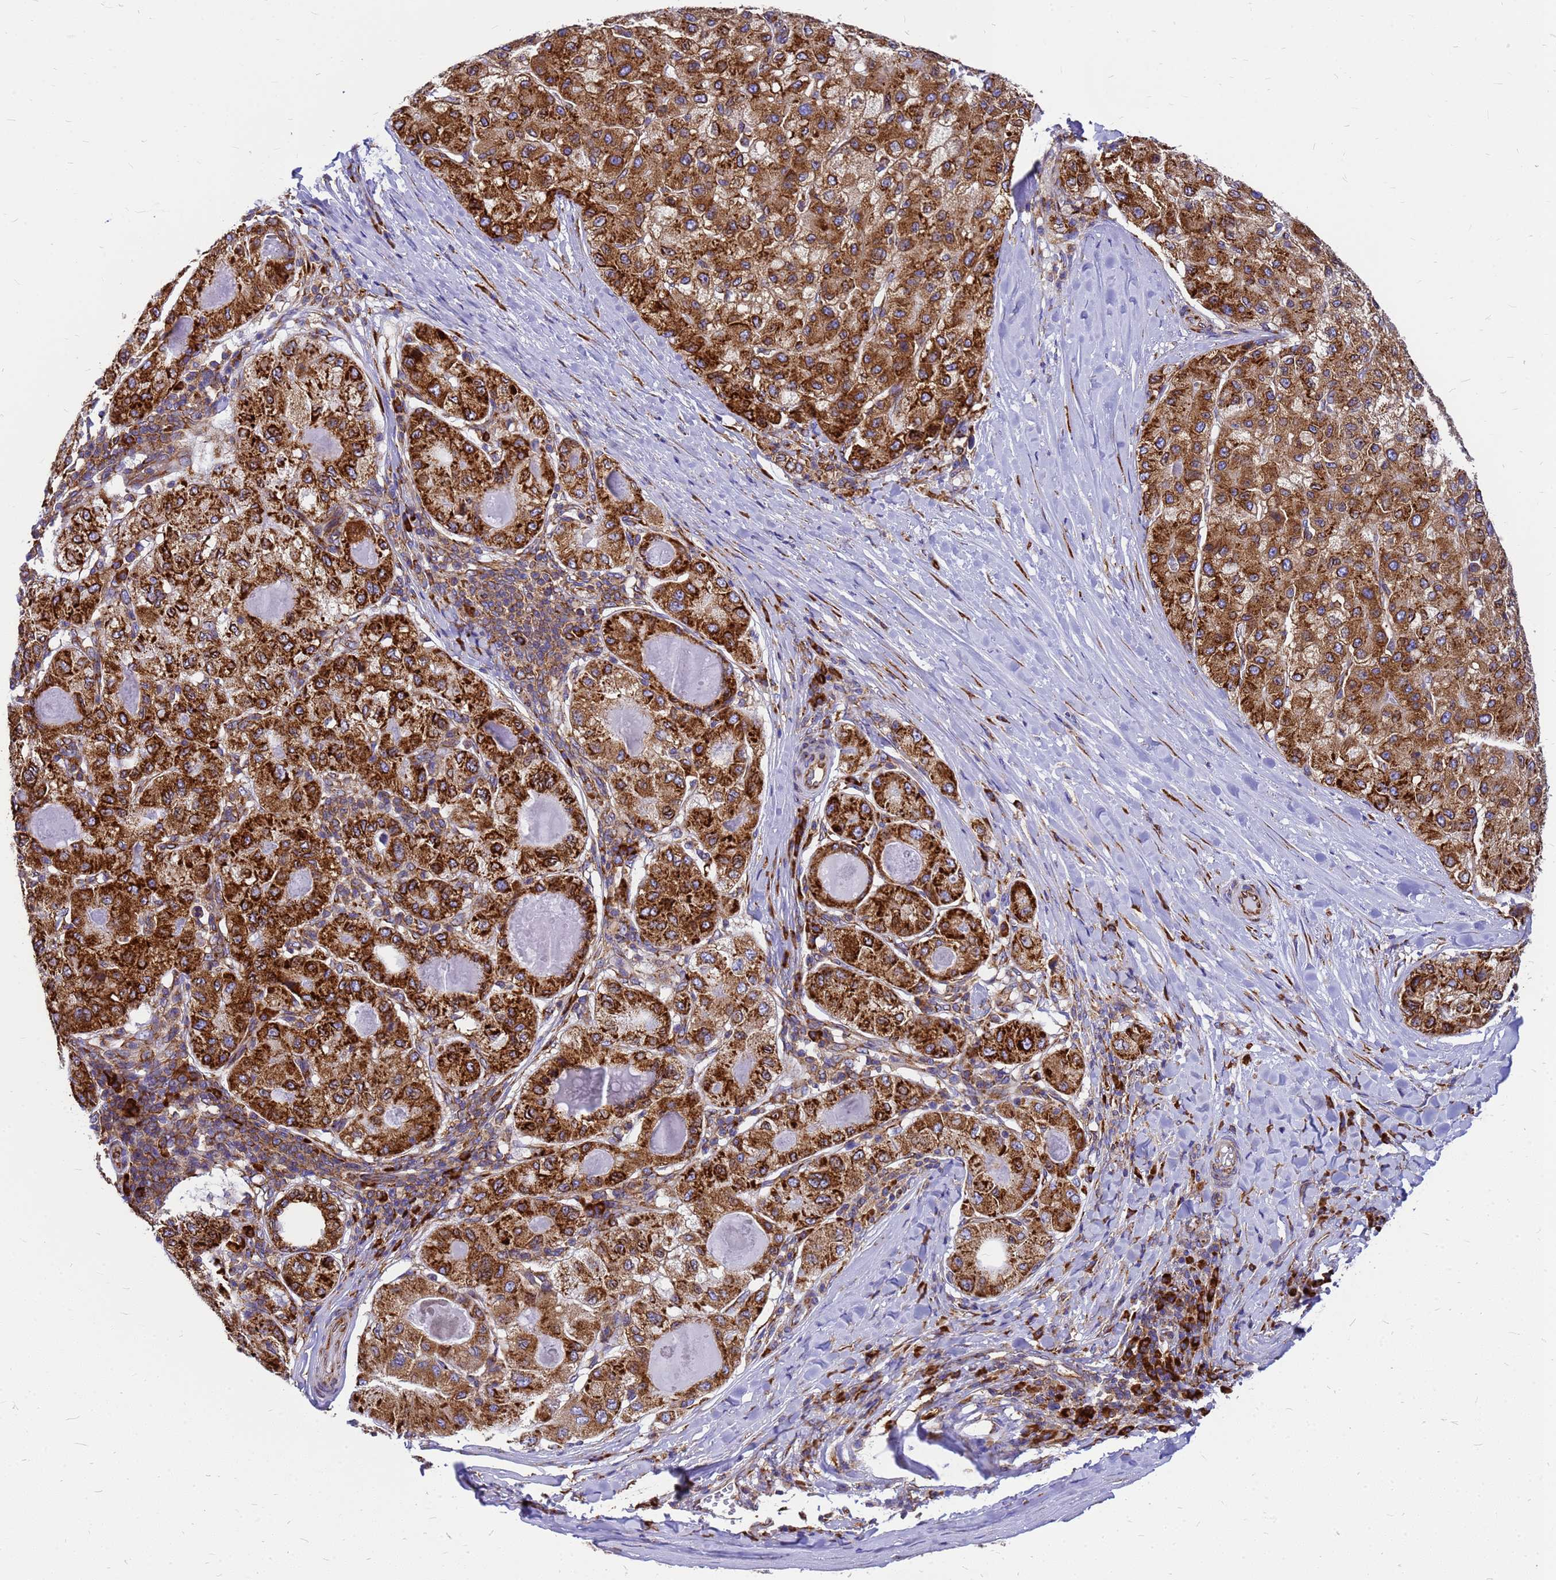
{"staining": {"intensity": "strong", "quantity": ">75%", "location": "cytoplasmic/membranous"}, "tissue": "liver cancer", "cell_type": "Tumor cells", "image_type": "cancer", "snomed": [{"axis": "morphology", "description": "Carcinoma, Hepatocellular, NOS"}, {"axis": "topography", "description": "Liver"}], "caption": "The image exhibits immunohistochemical staining of hepatocellular carcinoma (liver). There is strong cytoplasmic/membranous expression is identified in about >75% of tumor cells.", "gene": "EEF1D", "patient": {"sex": "male", "age": 80}}